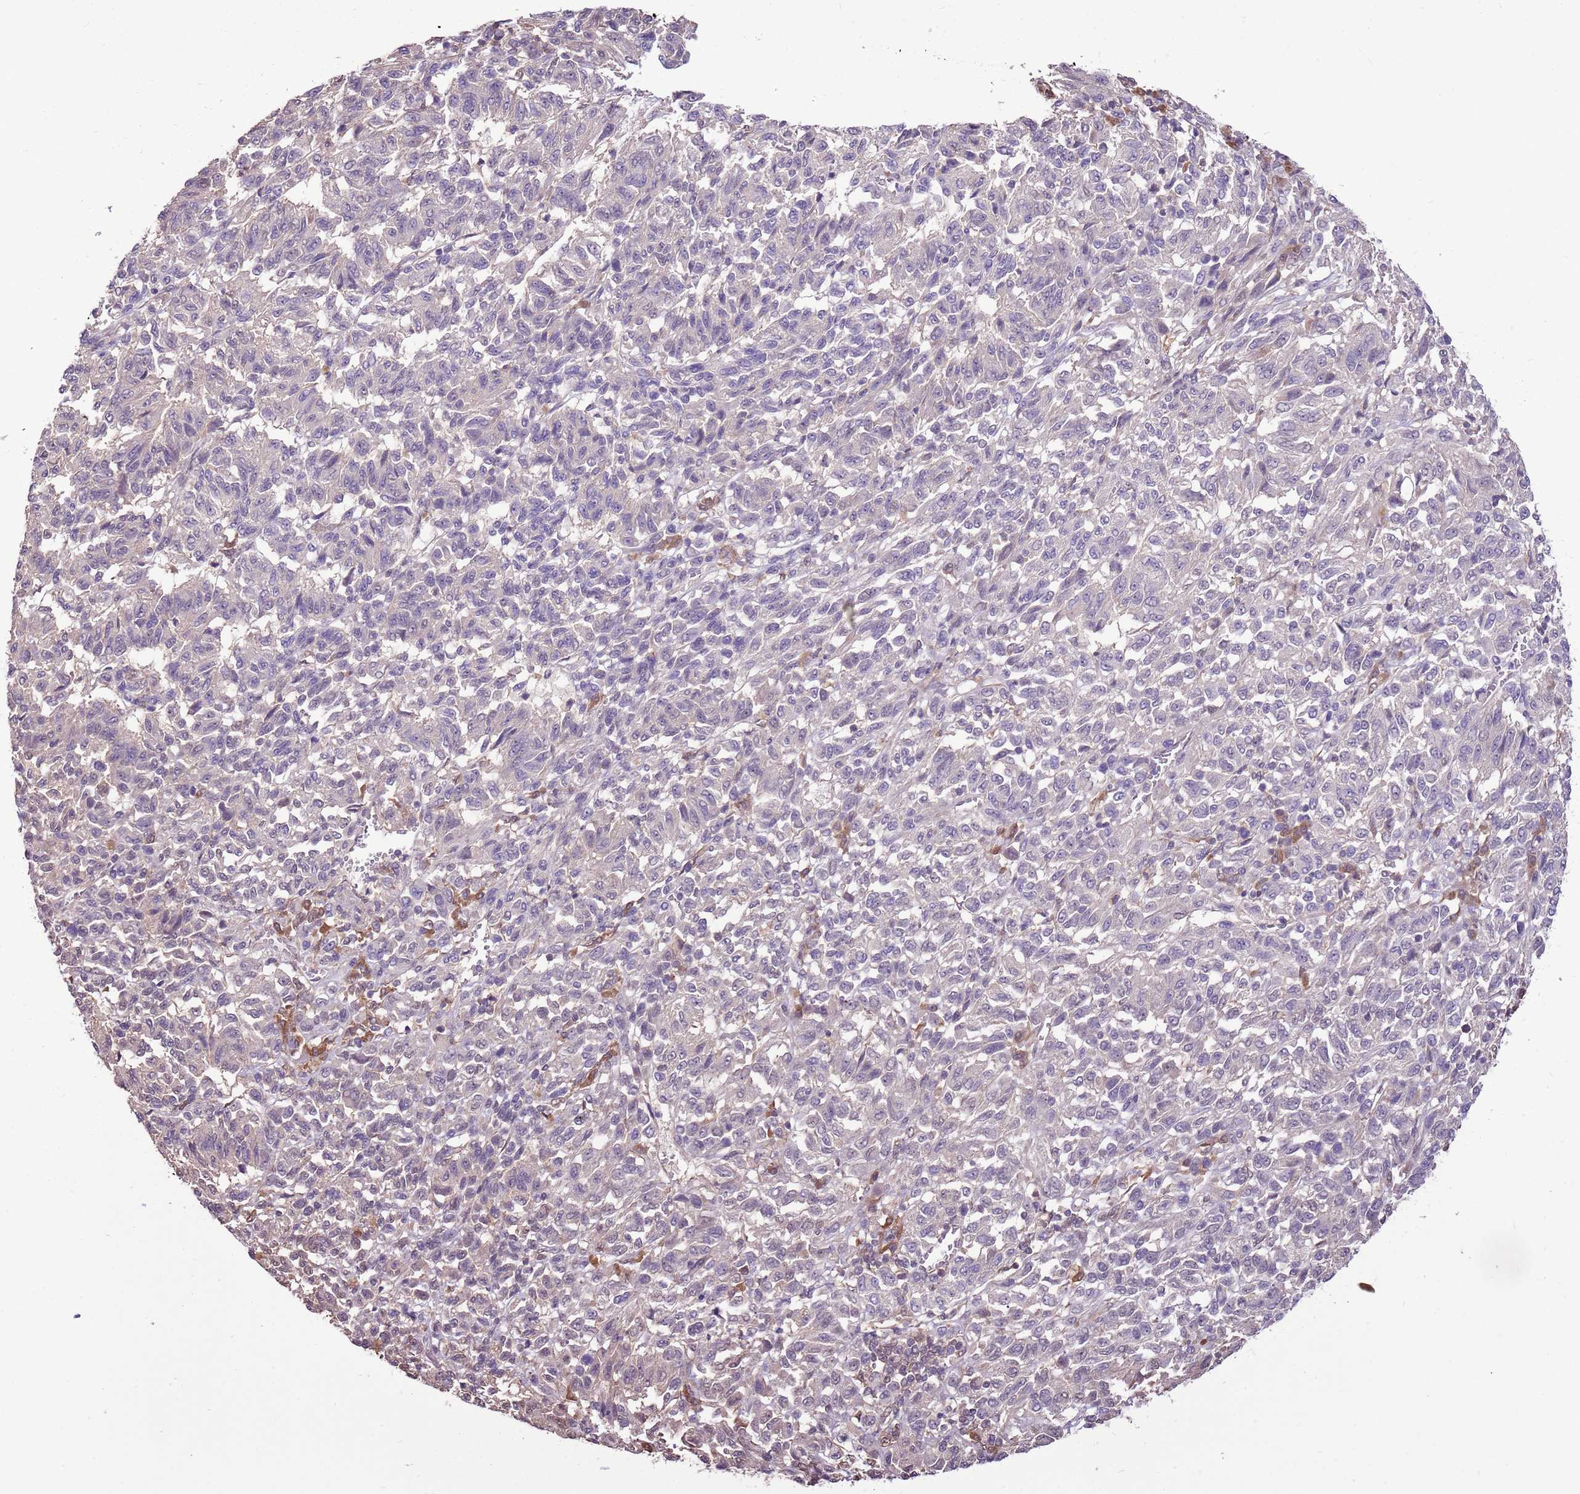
{"staining": {"intensity": "negative", "quantity": "none", "location": "none"}, "tissue": "melanoma", "cell_type": "Tumor cells", "image_type": "cancer", "snomed": [{"axis": "morphology", "description": "Malignant melanoma, Metastatic site"}, {"axis": "topography", "description": "Lung"}], "caption": "Photomicrograph shows no protein positivity in tumor cells of malignant melanoma (metastatic site) tissue.", "gene": "BBS5", "patient": {"sex": "male", "age": 64}}